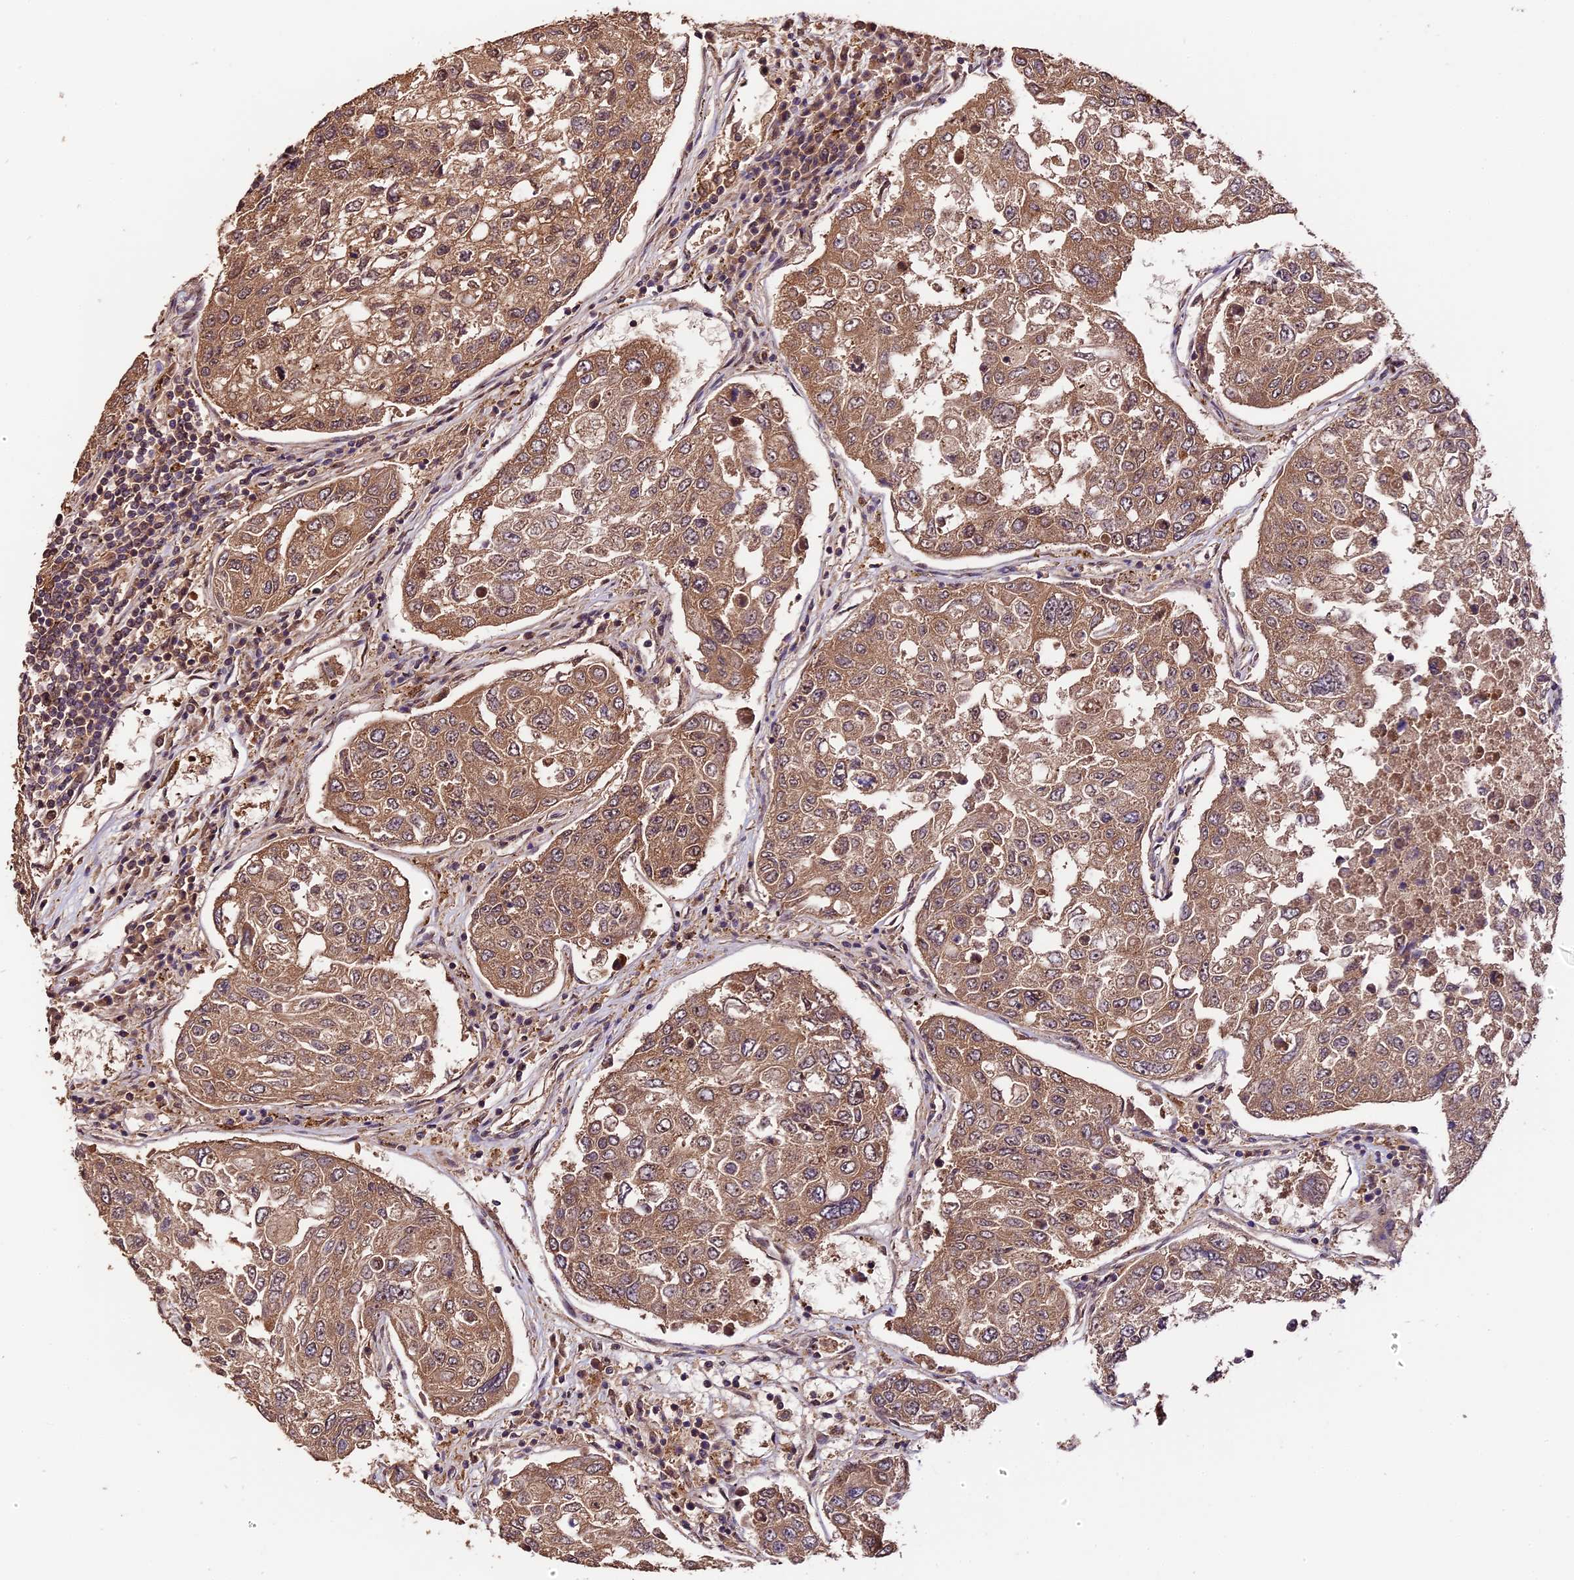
{"staining": {"intensity": "moderate", "quantity": ">75%", "location": "cytoplasmic/membranous,nuclear"}, "tissue": "urothelial cancer", "cell_type": "Tumor cells", "image_type": "cancer", "snomed": [{"axis": "morphology", "description": "Urothelial carcinoma, High grade"}, {"axis": "topography", "description": "Lymph node"}, {"axis": "topography", "description": "Urinary bladder"}], "caption": "This is a micrograph of IHC staining of high-grade urothelial carcinoma, which shows moderate positivity in the cytoplasmic/membranous and nuclear of tumor cells.", "gene": "TRMT1", "patient": {"sex": "male", "age": 51}}